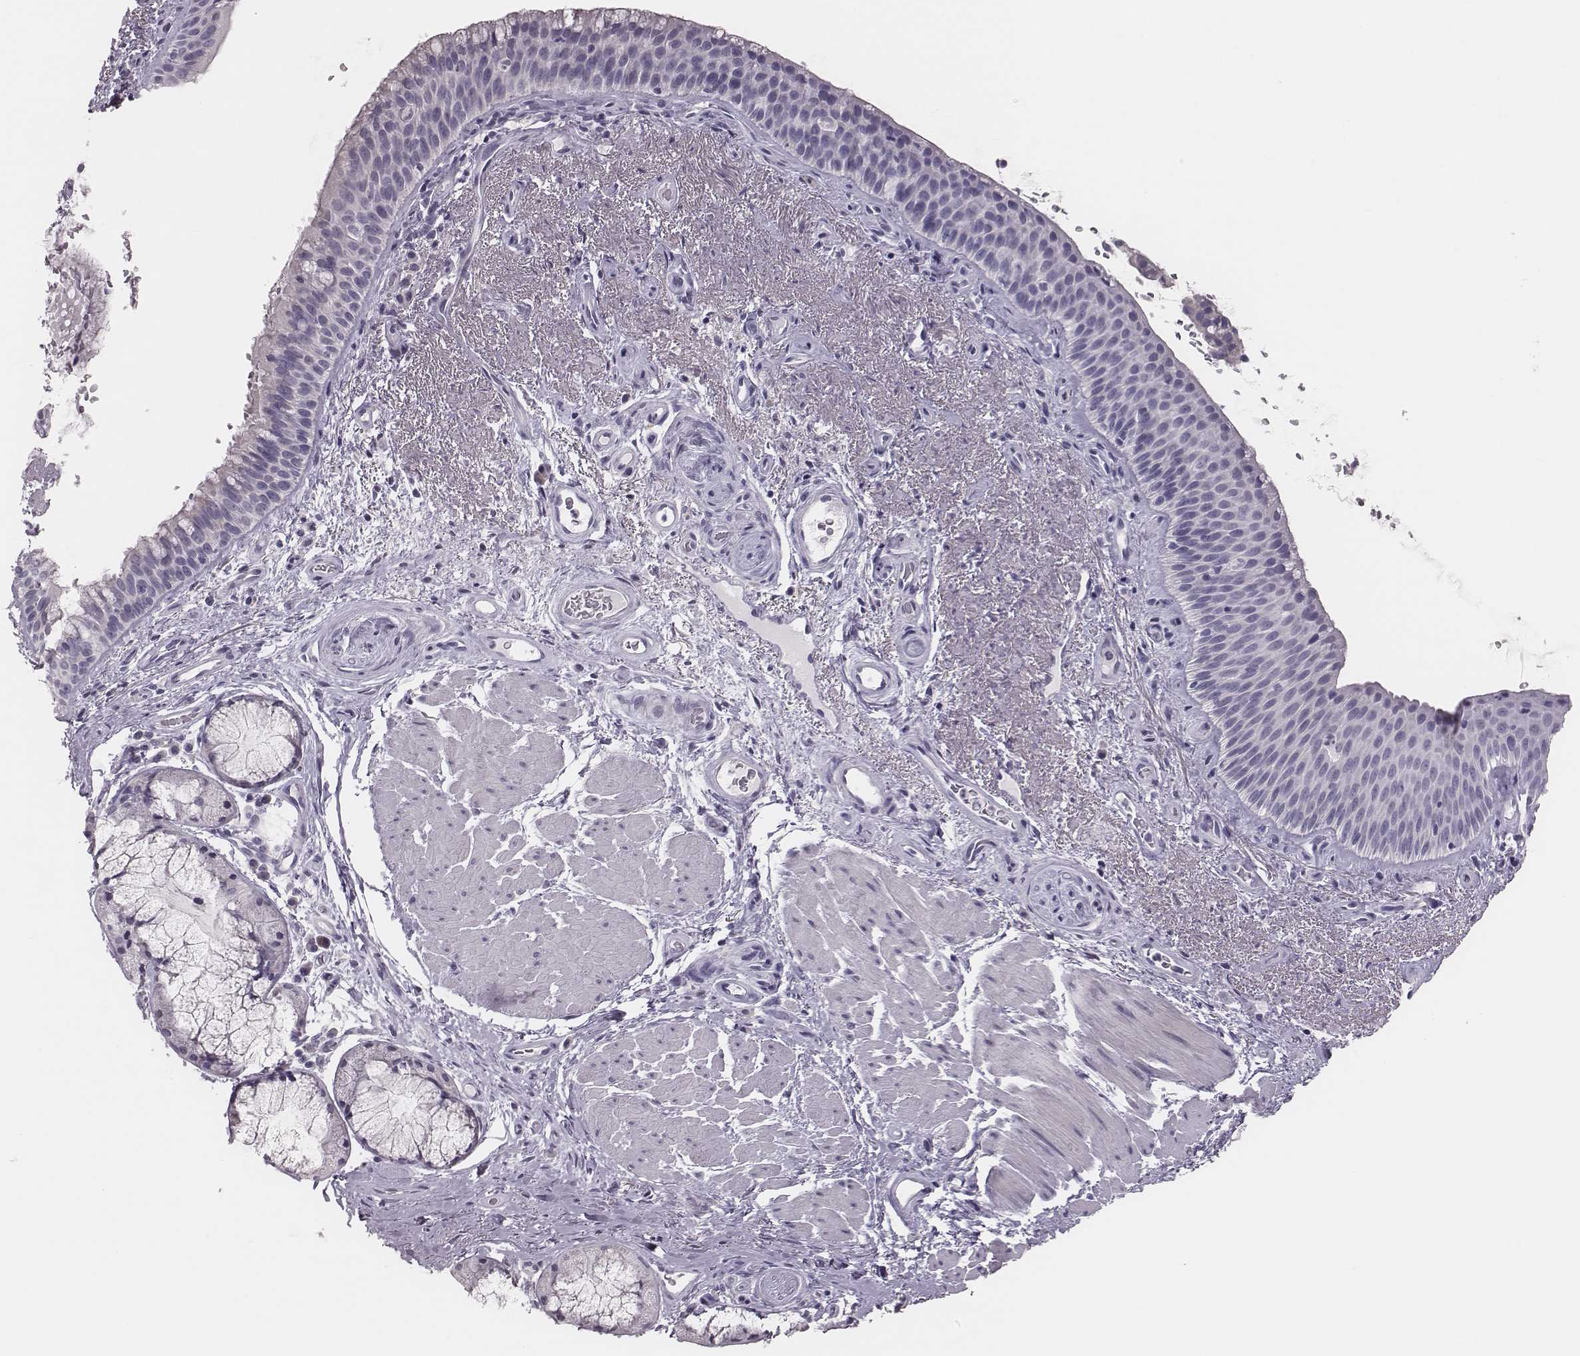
{"staining": {"intensity": "negative", "quantity": "none", "location": "none"}, "tissue": "bronchus", "cell_type": "Respiratory epithelial cells", "image_type": "normal", "snomed": [{"axis": "morphology", "description": "Normal tissue, NOS"}, {"axis": "topography", "description": "Bronchus"}], "caption": "IHC photomicrograph of unremarkable bronchus: human bronchus stained with DAB (3,3'-diaminobenzidine) displays no significant protein staining in respiratory epithelial cells. (Brightfield microscopy of DAB IHC at high magnification).", "gene": "ADGRF4", "patient": {"sex": "male", "age": 48}}